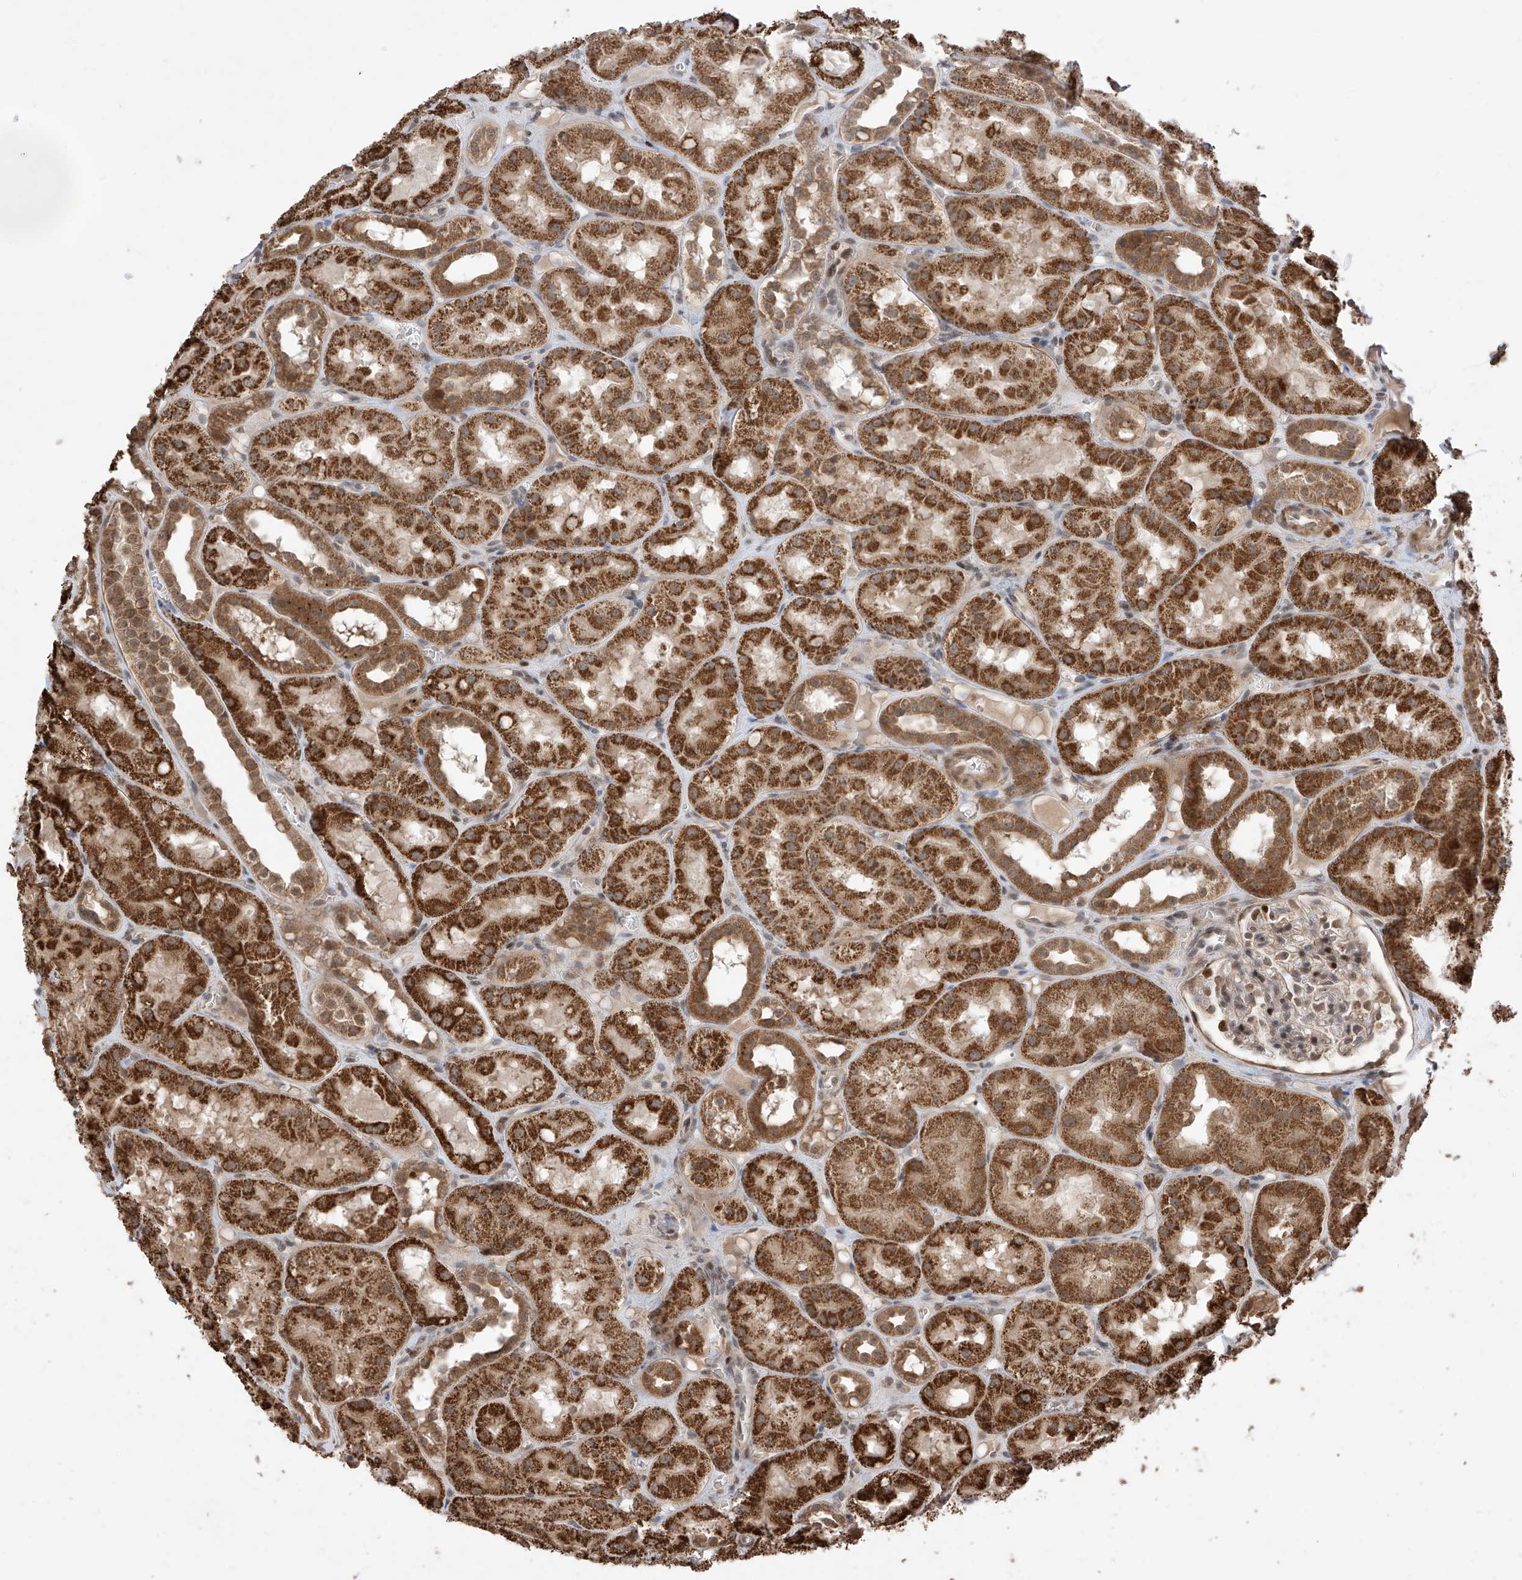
{"staining": {"intensity": "moderate", "quantity": "<25%", "location": "nuclear"}, "tissue": "kidney", "cell_type": "Cells in glomeruli", "image_type": "normal", "snomed": [{"axis": "morphology", "description": "Normal tissue, NOS"}, {"axis": "topography", "description": "Kidney"}], "caption": "A high-resolution image shows IHC staining of unremarkable kidney, which exhibits moderate nuclear expression in about <25% of cells in glomeruli.", "gene": "LATS1", "patient": {"sex": "male", "age": 16}}